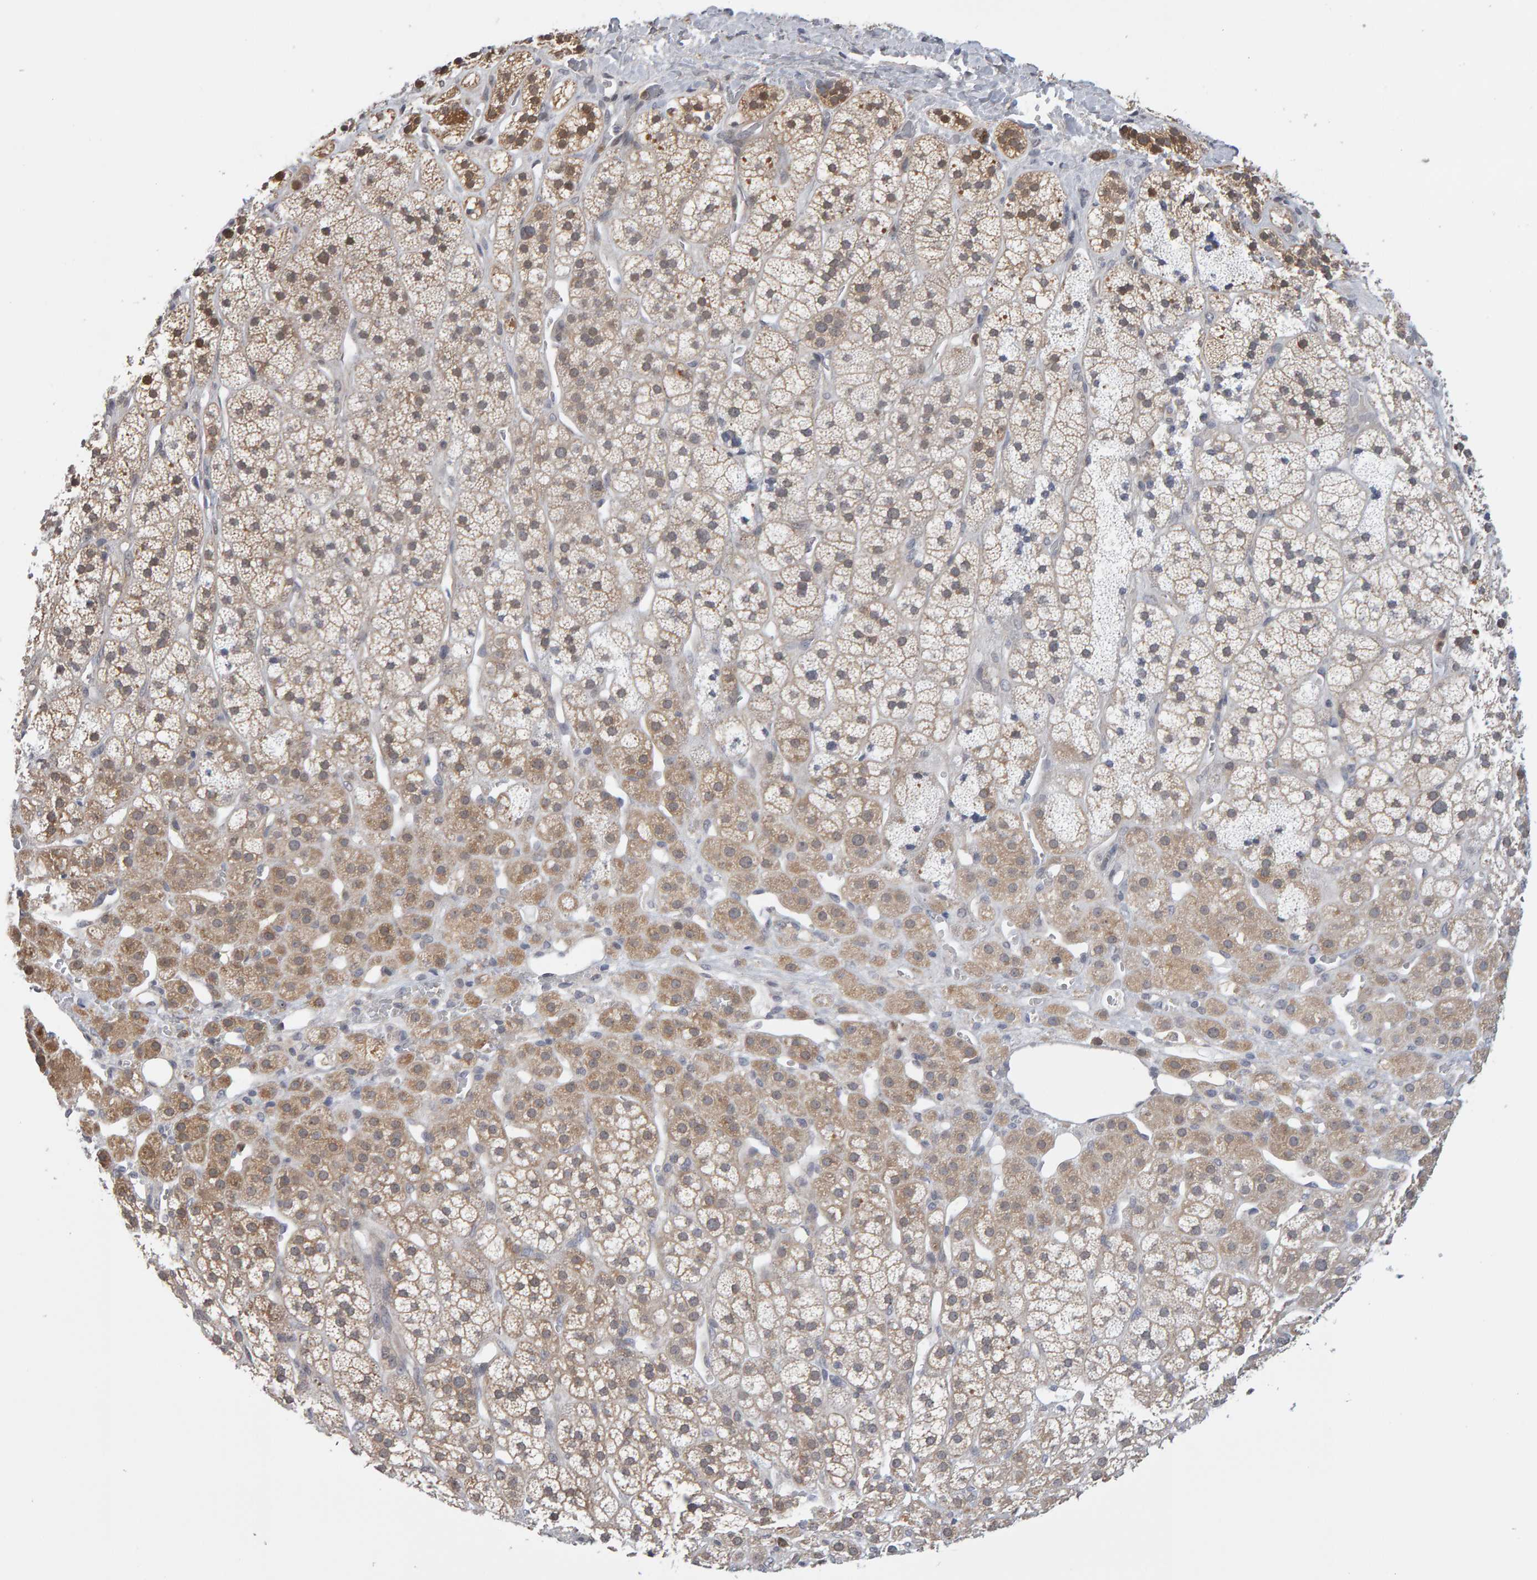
{"staining": {"intensity": "weak", "quantity": "25%-75%", "location": "cytoplasmic/membranous"}, "tissue": "adrenal gland", "cell_type": "Glandular cells", "image_type": "normal", "snomed": [{"axis": "morphology", "description": "Normal tissue, NOS"}, {"axis": "topography", "description": "Adrenal gland"}], "caption": "Brown immunohistochemical staining in unremarkable adrenal gland demonstrates weak cytoplasmic/membranous expression in approximately 25%-75% of glandular cells. (DAB IHC with brightfield microscopy, high magnification).", "gene": "MSRA", "patient": {"sex": "male", "age": 56}}